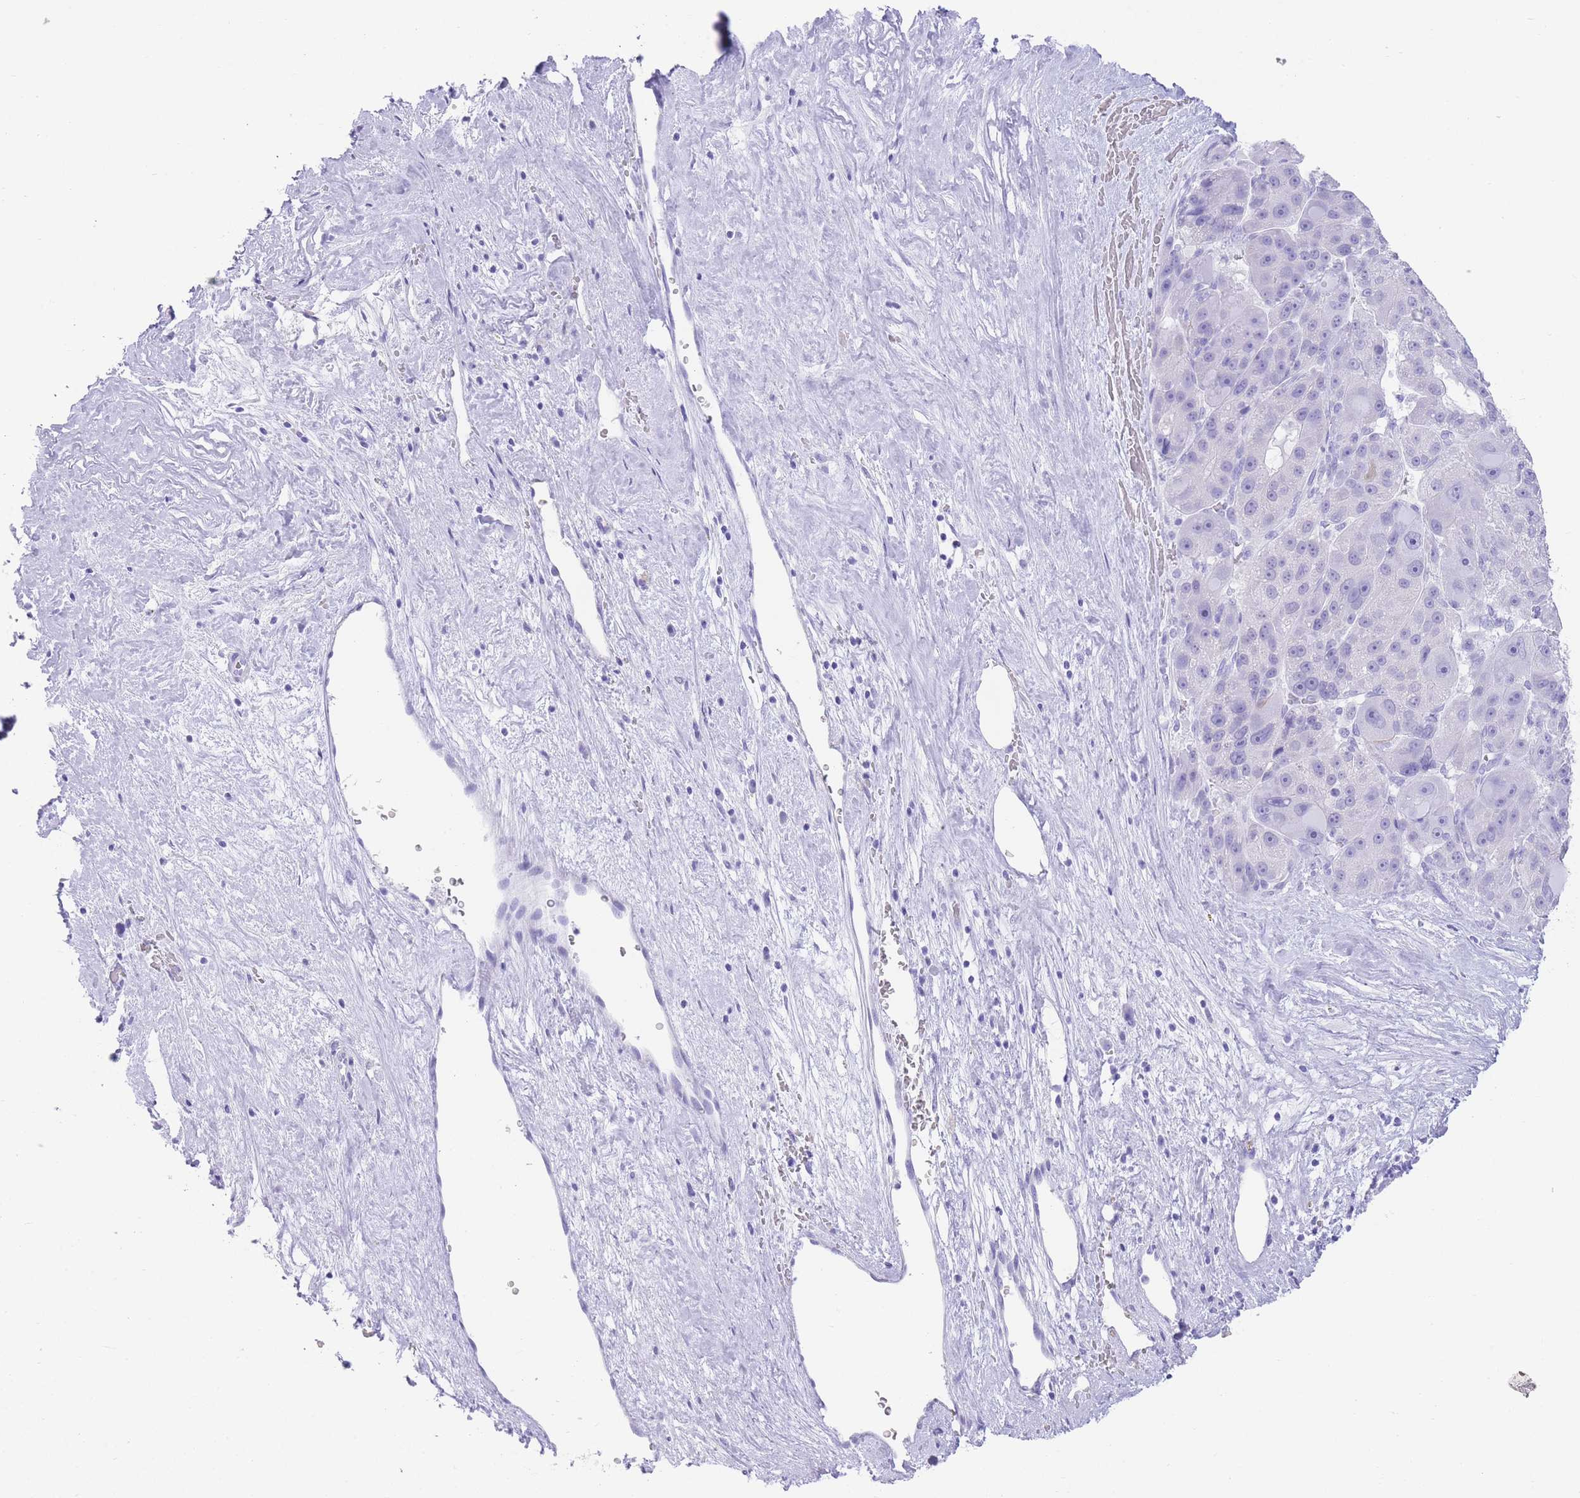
{"staining": {"intensity": "negative", "quantity": "none", "location": "none"}, "tissue": "liver cancer", "cell_type": "Tumor cells", "image_type": "cancer", "snomed": [{"axis": "morphology", "description": "Carcinoma, Hepatocellular, NOS"}, {"axis": "topography", "description": "Liver"}], "caption": "Tumor cells show no significant protein positivity in liver cancer.", "gene": "ELOA2", "patient": {"sex": "male", "age": 76}}